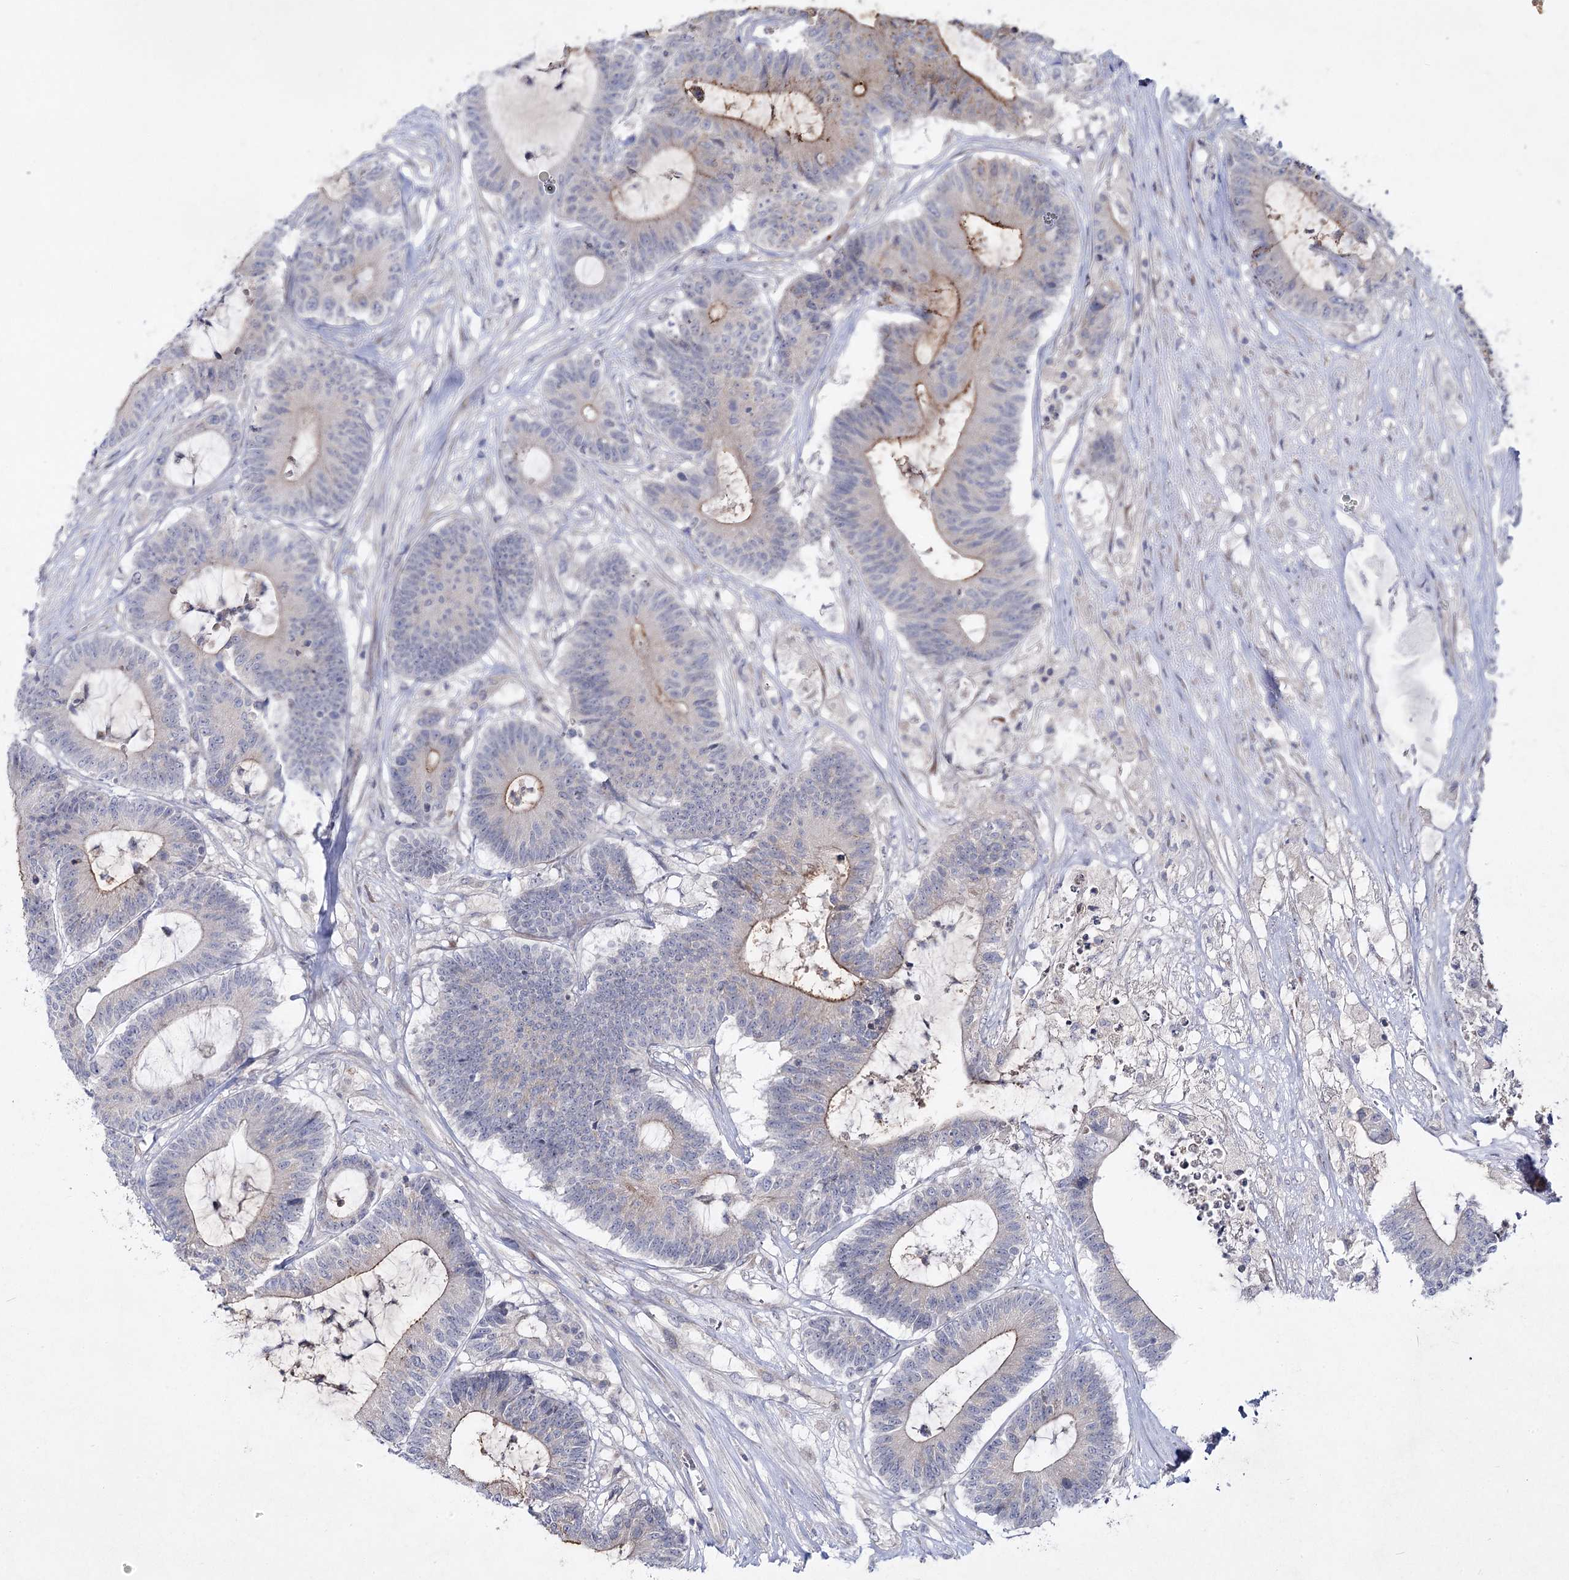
{"staining": {"intensity": "moderate", "quantity": "<25%", "location": "cytoplasmic/membranous"}, "tissue": "colorectal cancer", "cell_type": "Tumor cells", "image_type": "cancer", "snomed": [{"axis": "morphology", "description": "Adenocarcinoma, NOS"}, {"axis": "topography", "description": "Colon"}], "caption": "Immunohistochemical staining of human adenocarcinoma (colorectal) shows low levels of moderate cytoplasmic/membranous staining in approximately <25% of tumor cells. (Brightfield microscopy of DAB IHC at high magnification).", "gene": "SH3BP5L", "patient": {"sex": "female", "age": 84}}